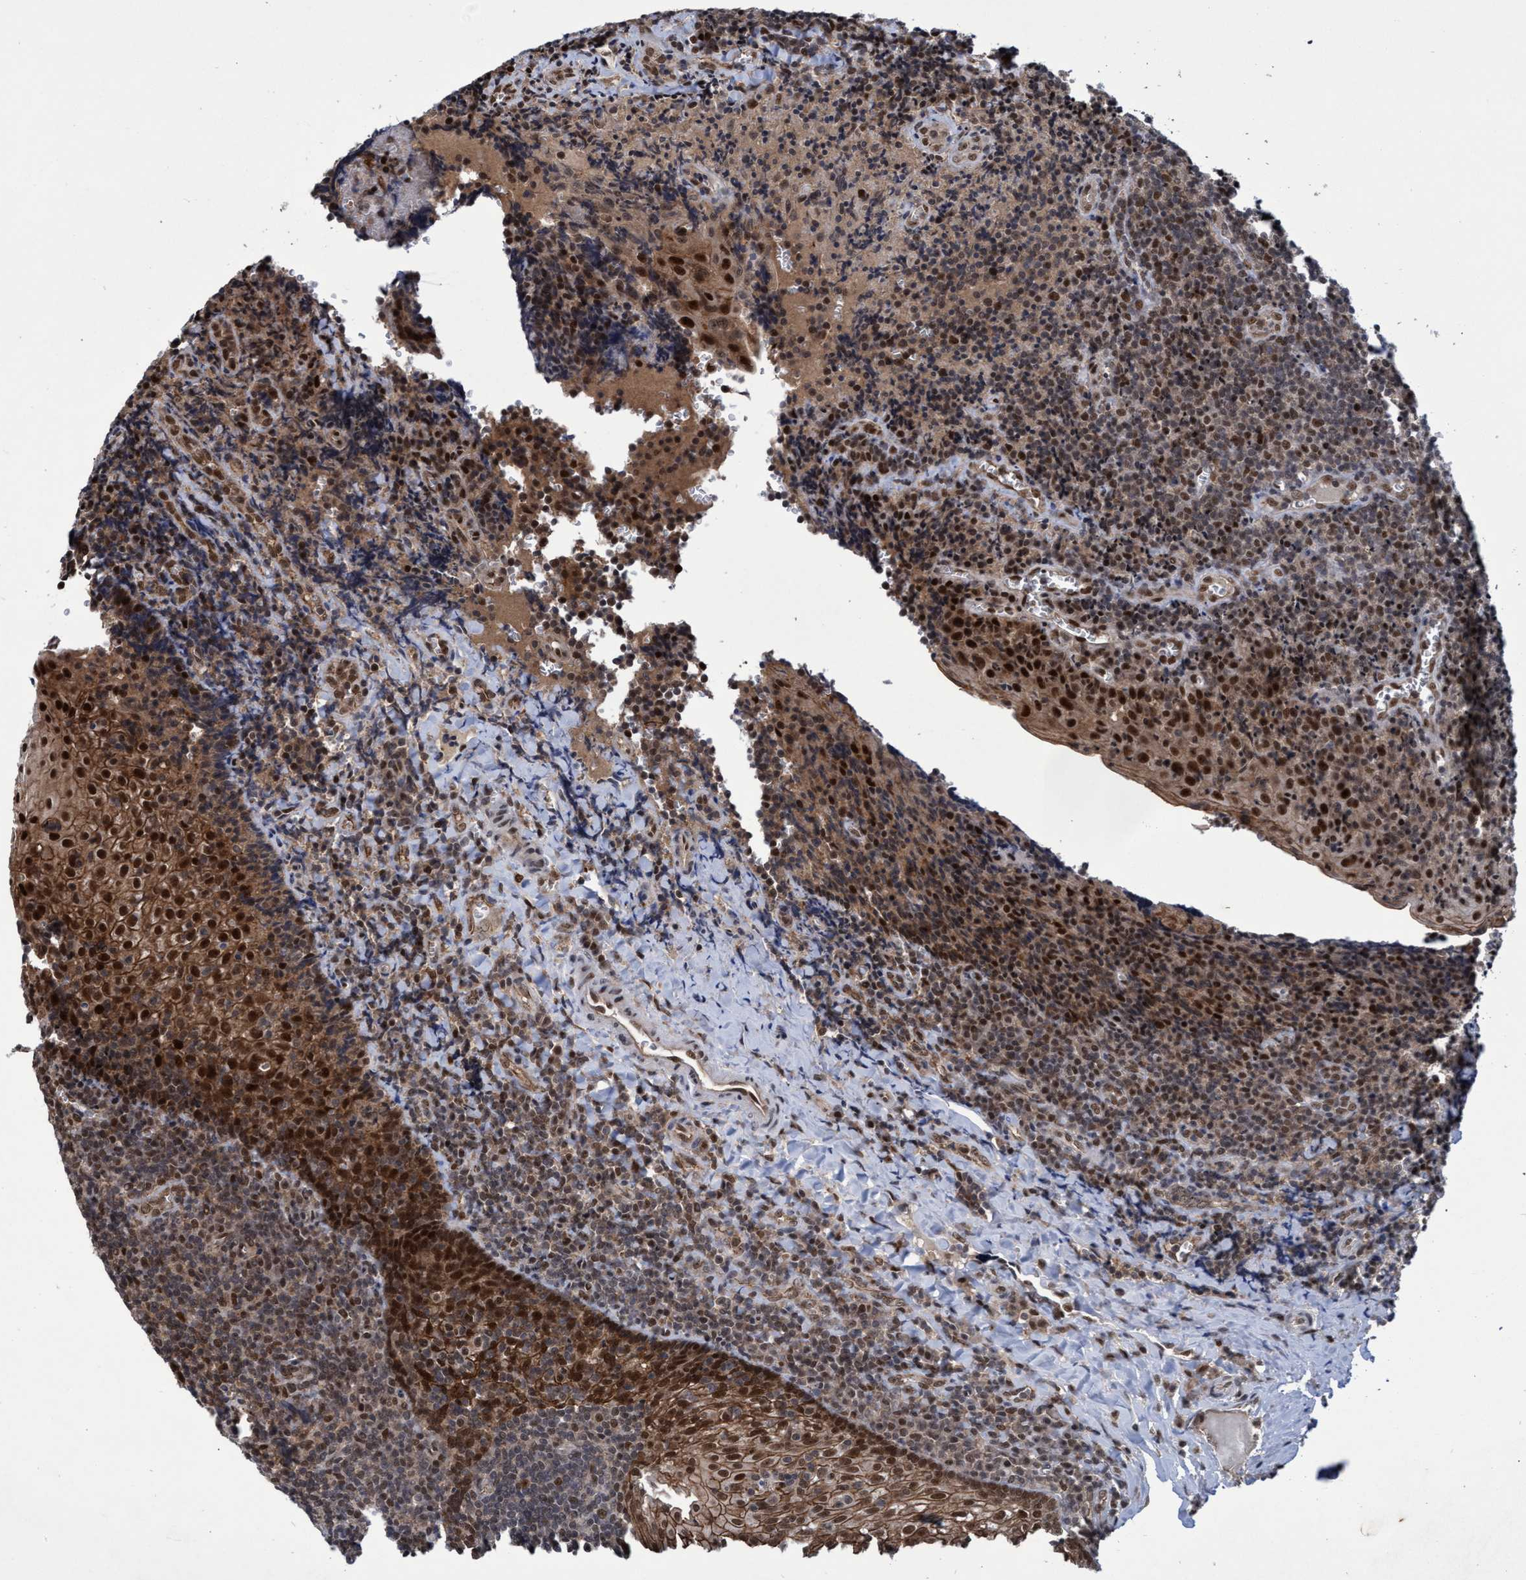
{"staining": {"intensity": "moderate", "quantity": ">75%", "location": "nuclear"}, "tissue": "tonsil", "cell_type": "Germinal center cells", "image_type": "normal", "snomed": [{"axis": "morphology", "description": "Normal tissue, NOS"}, {"axis": "morphology", "description": "Inflammation, NOS"}, {"axis": "topography", "description": "Tonsil"}], "caption": "Immunohistochemical staining of benign tonsil shows medium levels of moderate nuclear expression in about >75% of germinal center cells.", "gene": "GTF2F1", "patient": {"sex": "female", "age": 31}}